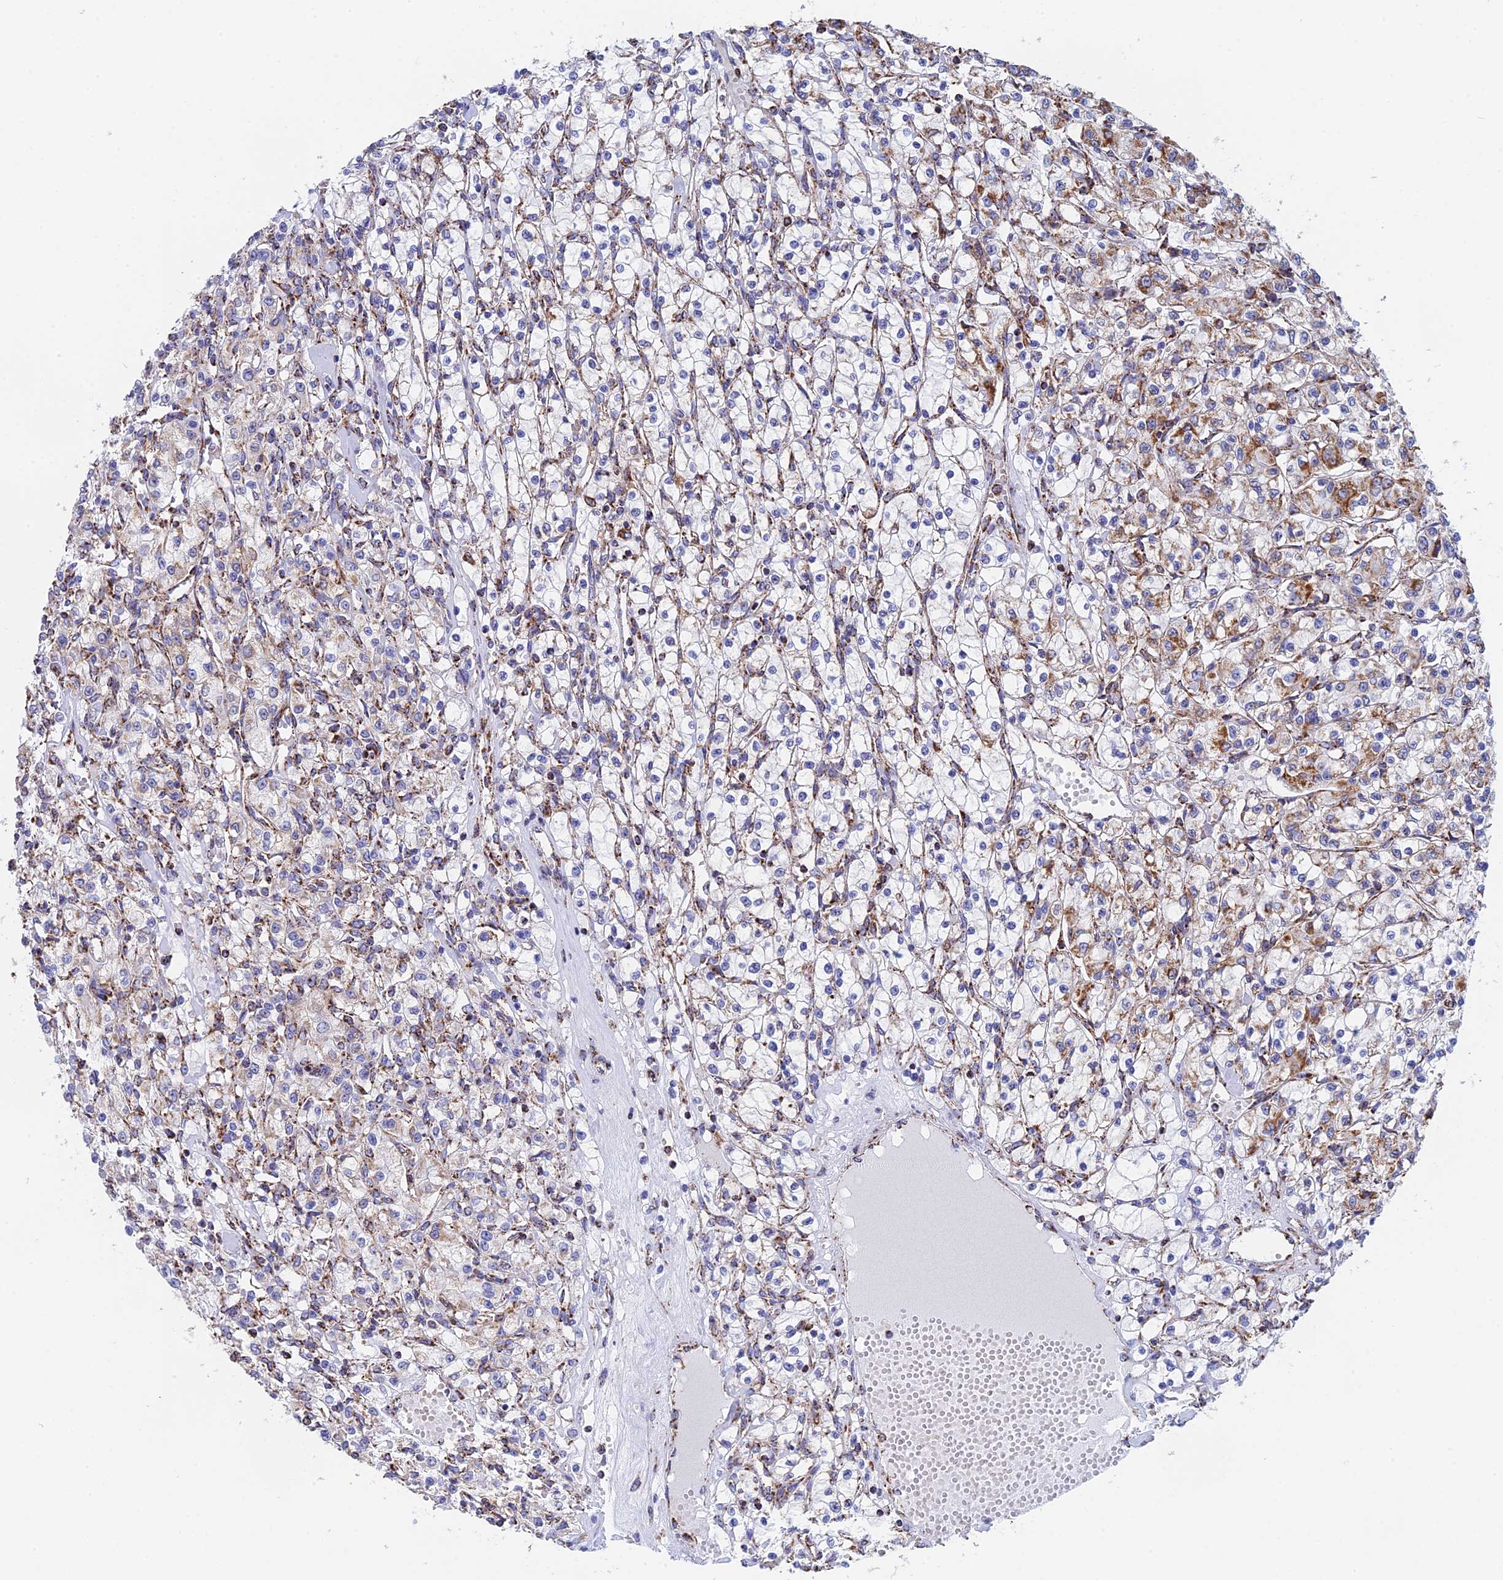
{"staining": {"intensity": "moderate", "quantity": "<25%", "location": "cytoplasmic/membranous"}, "tissue": "renal cancer", "cell_type": "Tumor cells", "image_type": "cancer", "snomed": [{"axis": "morphology", "description": "Adenocarcinoma, NOS"}, {"axis": "topography", "description": "Kidney"}], "caption": "This image reveals IHC staining of human renal adenocarcinoma, with low moderate cytoplasmic/membranous expression in approximately <25% of tumor cells.", "gene": "NDUFA5", "patient": {"sex": "female", "age": 59}}